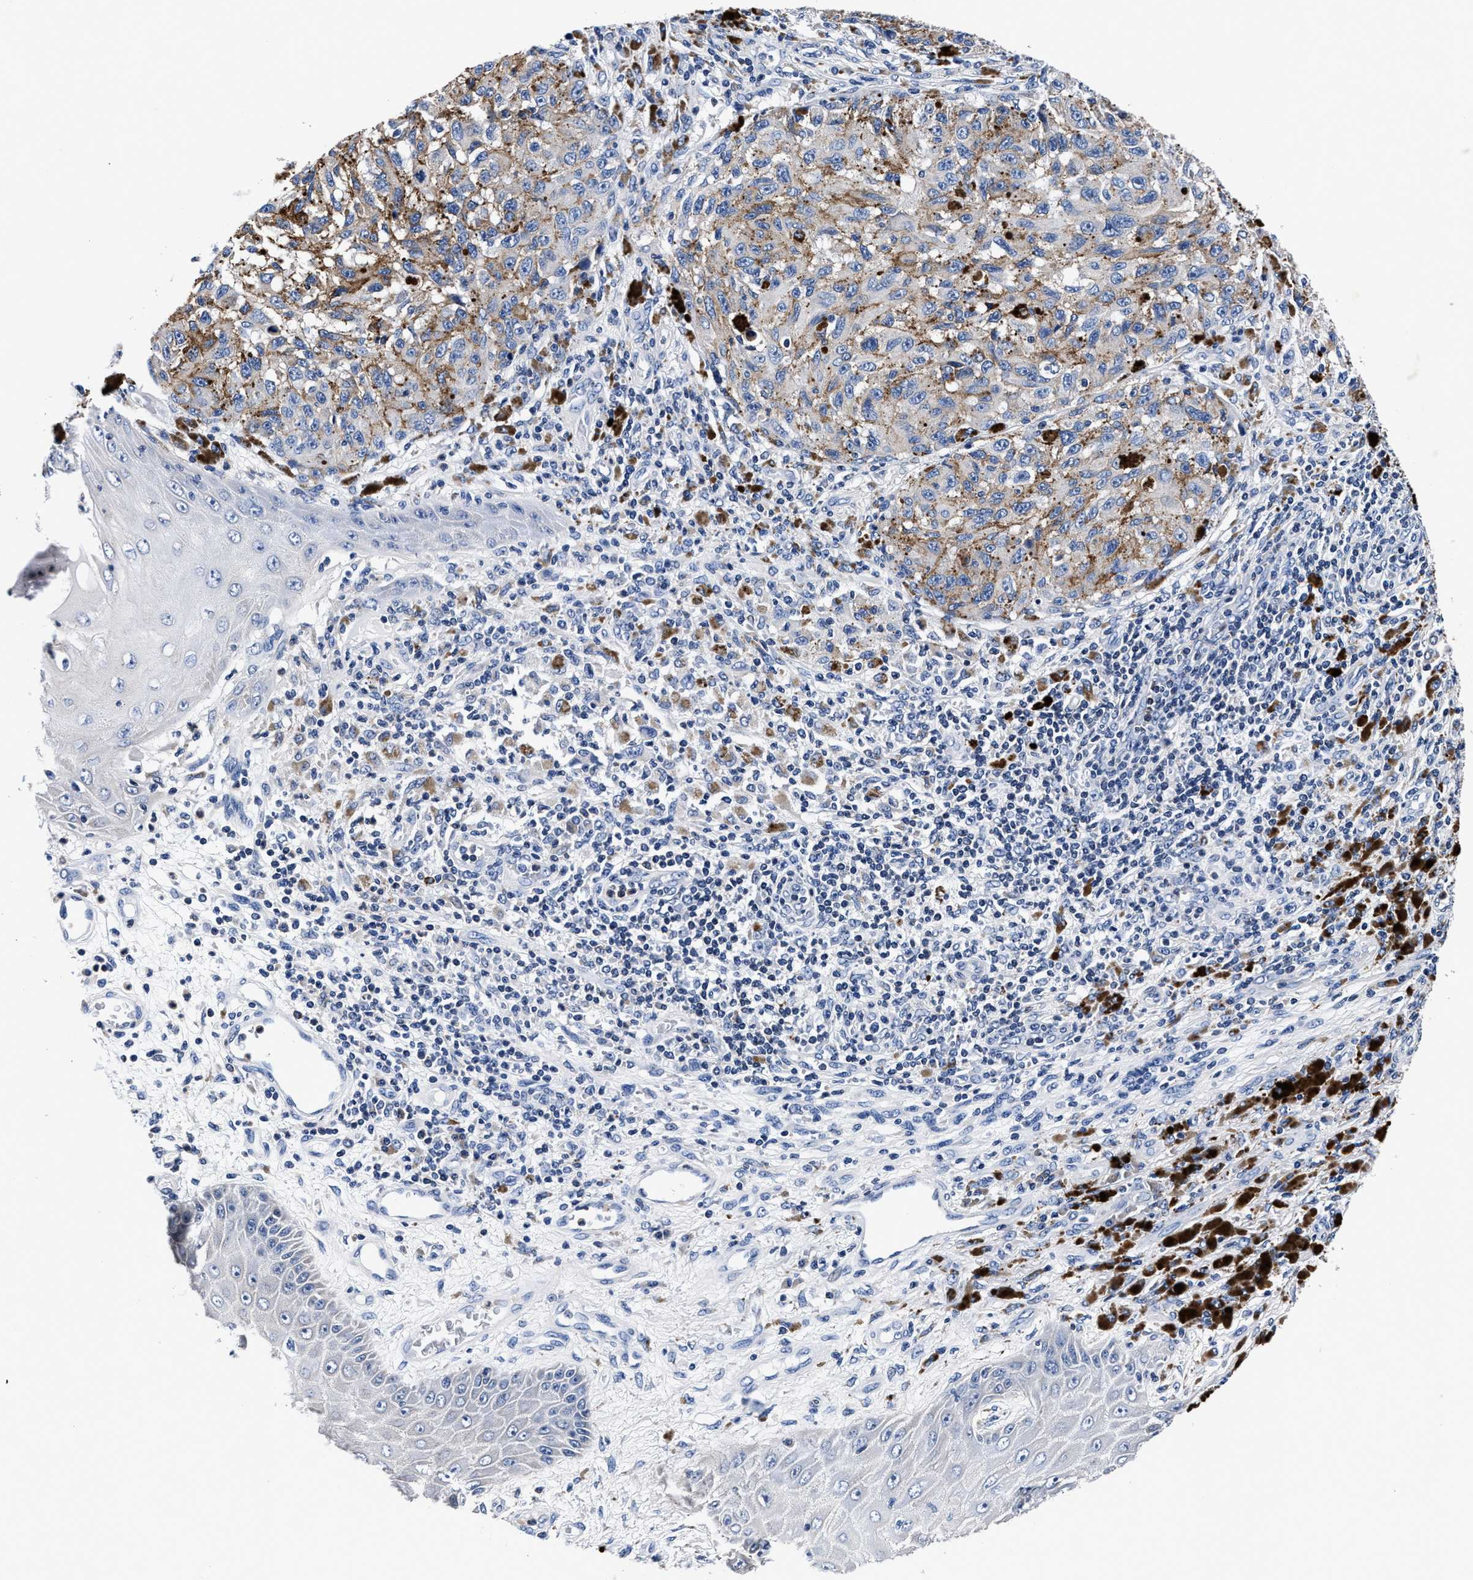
{"staining": {"intensity": "negative", "quantity": "none", "location": "none"}, "tissue": "melanoma", "cell_type": "Tumor cells", "image_type": "cancer", "snomed": [{"axis": "morphology", "description": "Malignant melanoma, NOS"}, {"axis": "topography", "description": "Skin"}], "caption": "Melanoma was stained to show a protein in brown. There is no significant positivity in tumor cells.", "gene": "PHF24", "patient": {"sex": "female", "age": 73}}